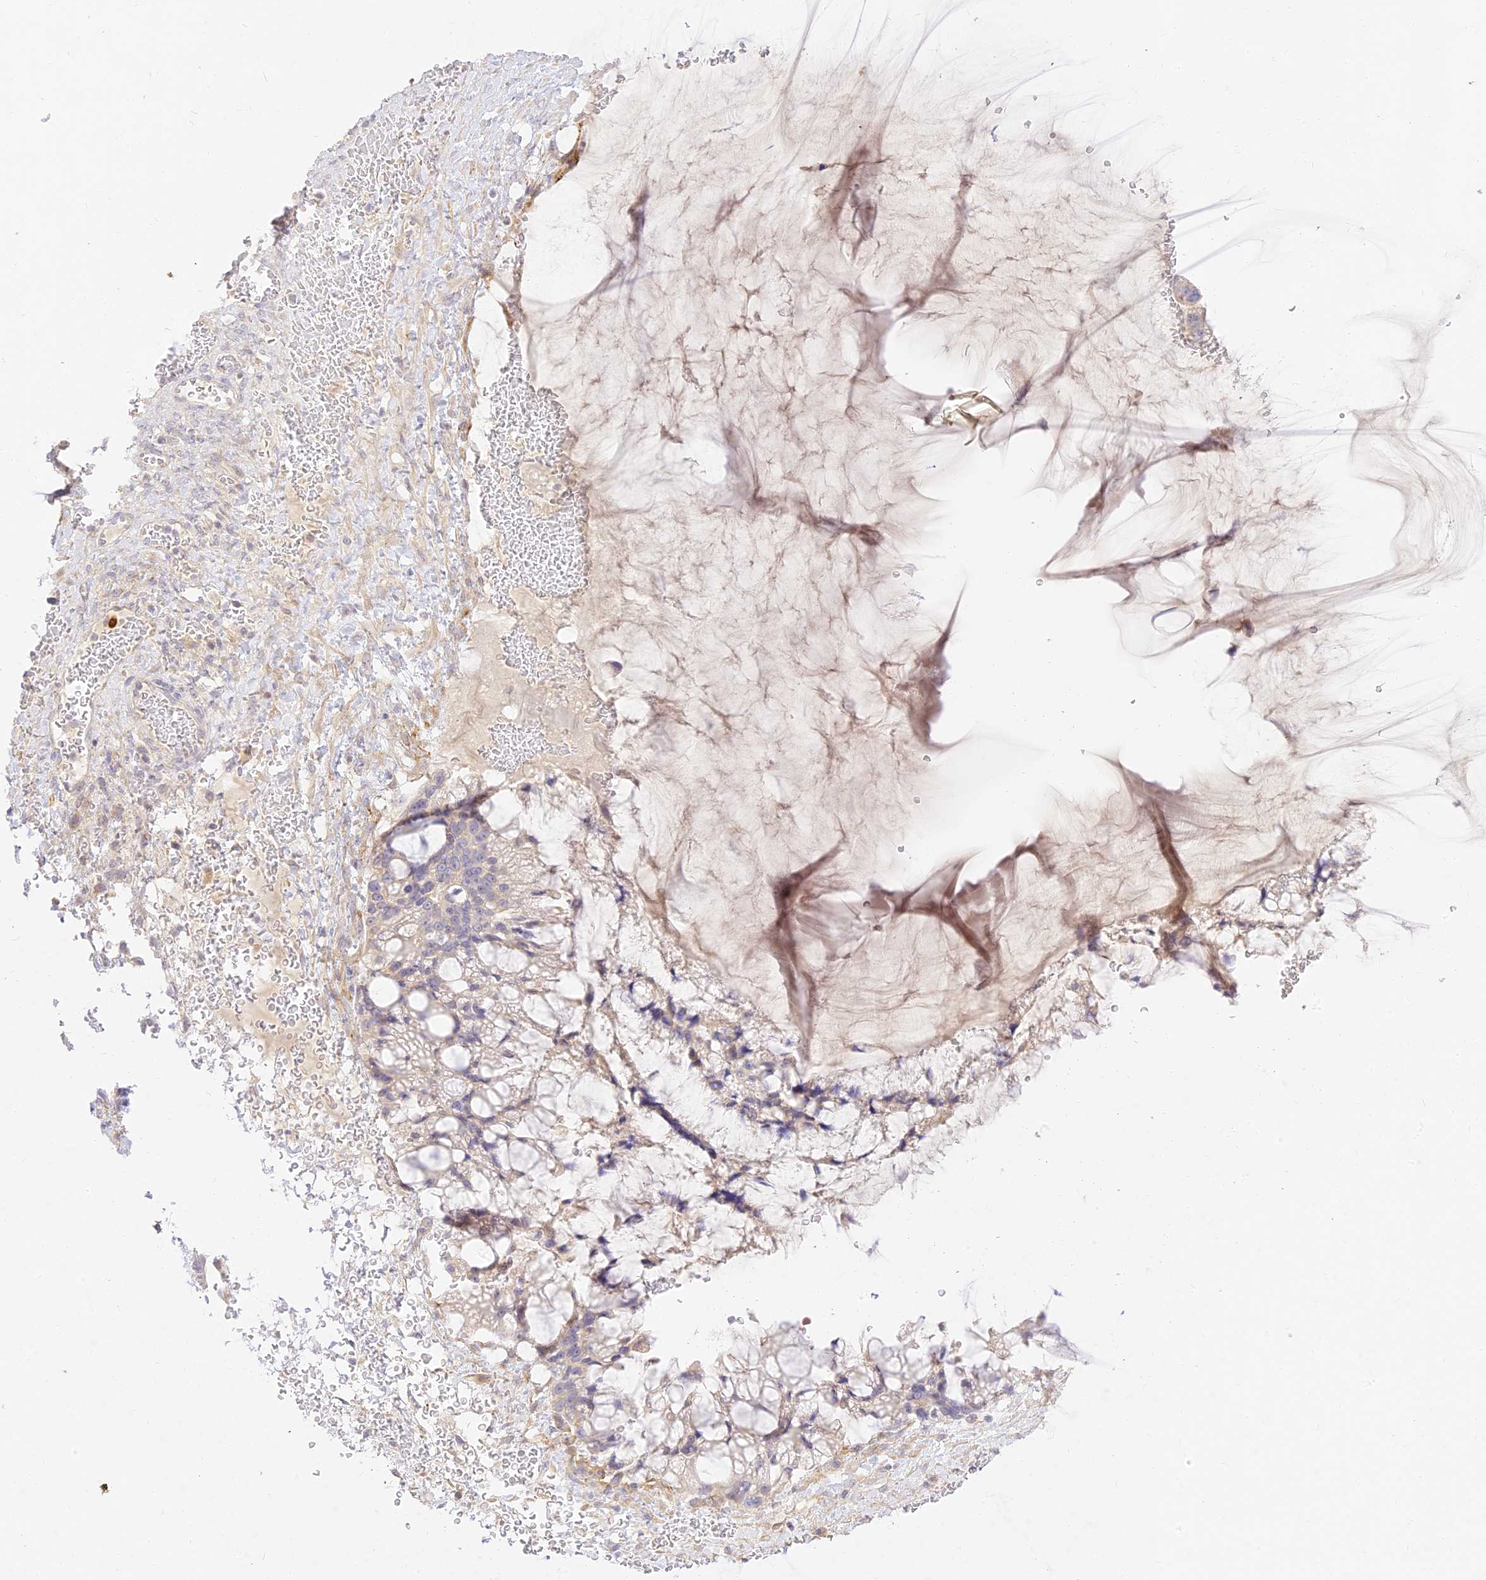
{"staining": {"intensity": "weak", "quantity": "<25%", "location": "cytoplasmic/membranous"}, "tissue": "ovarian cancer", "cell_type": "Tumor cells", "image_type": "cancer", "snomed": [{"axis": "morphology", "description": "Cystadenocarcinoma, mucinous, NOS"}, {"axis": "topography", "description": "Ovary"}], "caption": "Tumor cells show no significant staining in mucinous cystadenocarcinoma (ovarian).", "gene": "LRRC15", "patient": {"sex": "female", "age": 37}}